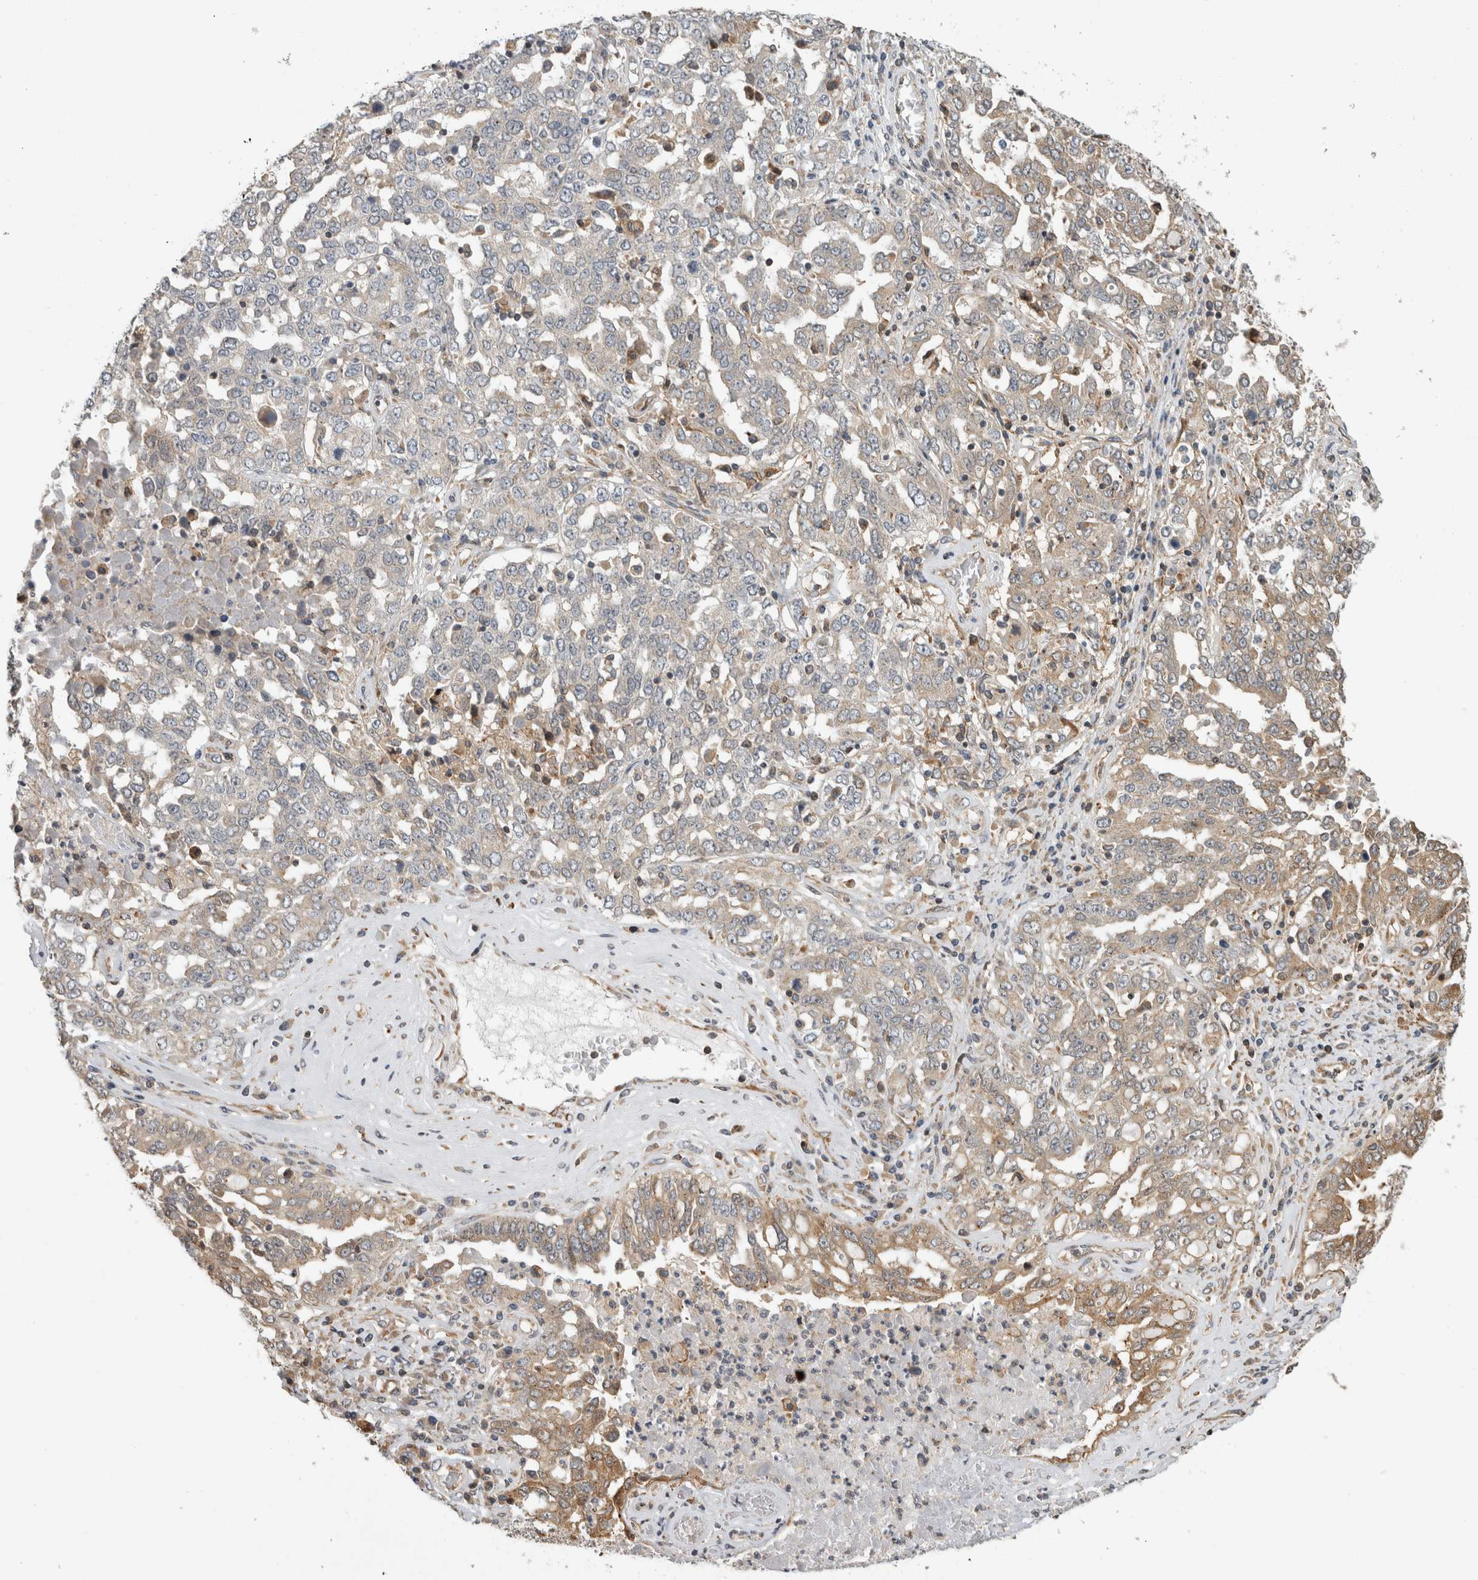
{"staining": {"intensity": "weak", "quantity": "25%-75%", "location": "cytoplasmic/membranous"}, "tissue": "ovarian cancer", "cell_type": "Tumor cells", "image_type": "cancer", "snomed": [{"axis": "morphology", "description": "Carcinoma, endometroid"}, {"axis": "topography", "description": "Ovary"}], "caption": "Ovarian endometroid carcinoma was stained to show a protein in brown. There is low levels of weak cytoplasmic/membranous expression in about 25%-75% of tumor cells.", "gene": "PARP6", "patient": {"sex": "female", "age": 62}}